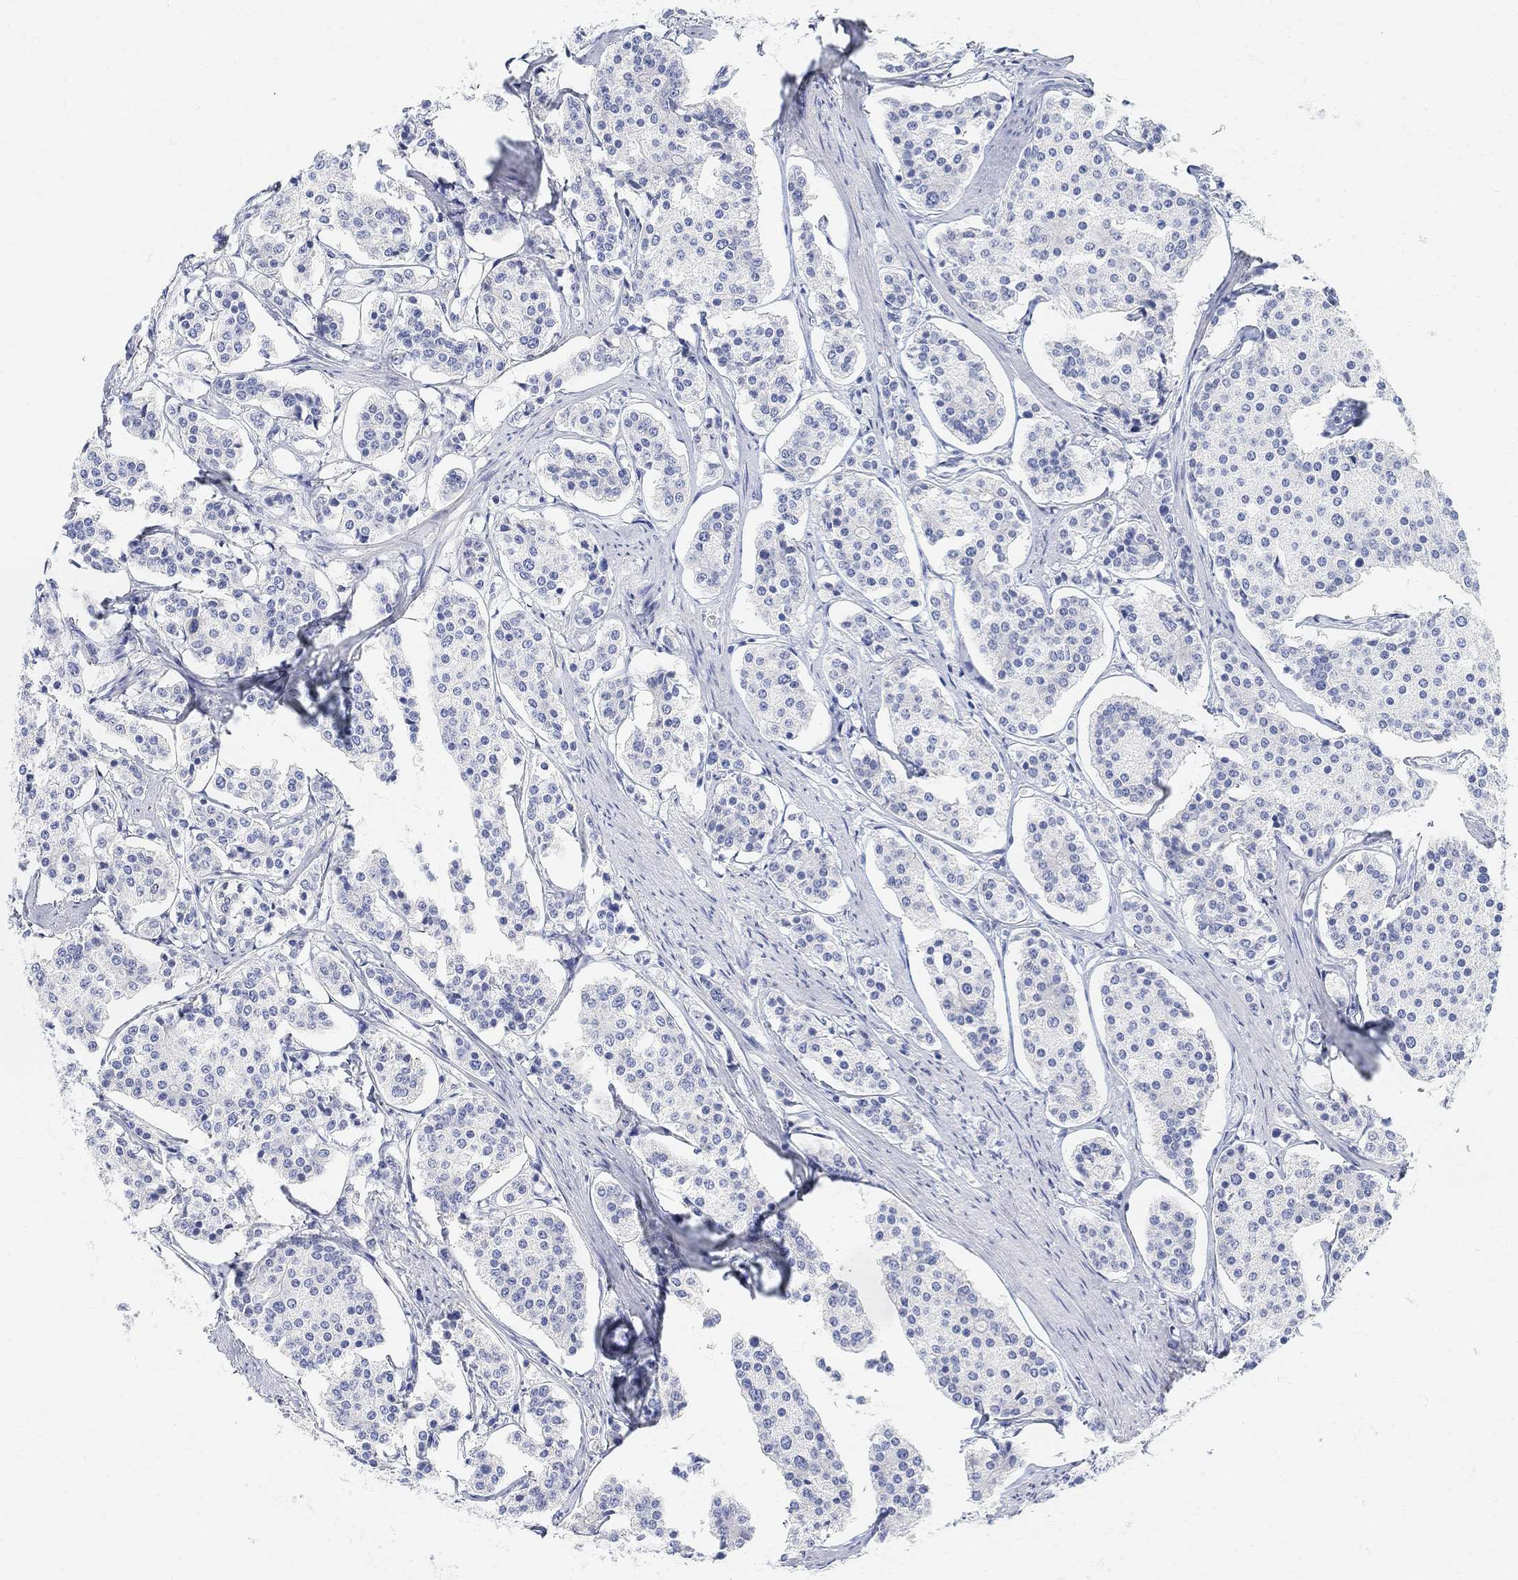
{"staining": {"intensity": "negative", "quantity": "none", "location": "none"}, "tissue": "carcinoid", "cell_type": "Tumor cells", "image_type": "cancer", "snomed": [{"axis": "morphology", "description": "Carcinoid, malignant, NOS"}, {"axis": "topography", "description": "Small intestine"}], "caption": "Tumor cells show no significant staining in malignant carcinoid.", "gene": "RETNLB", "patient": {"sex": "female", "age": 65}}